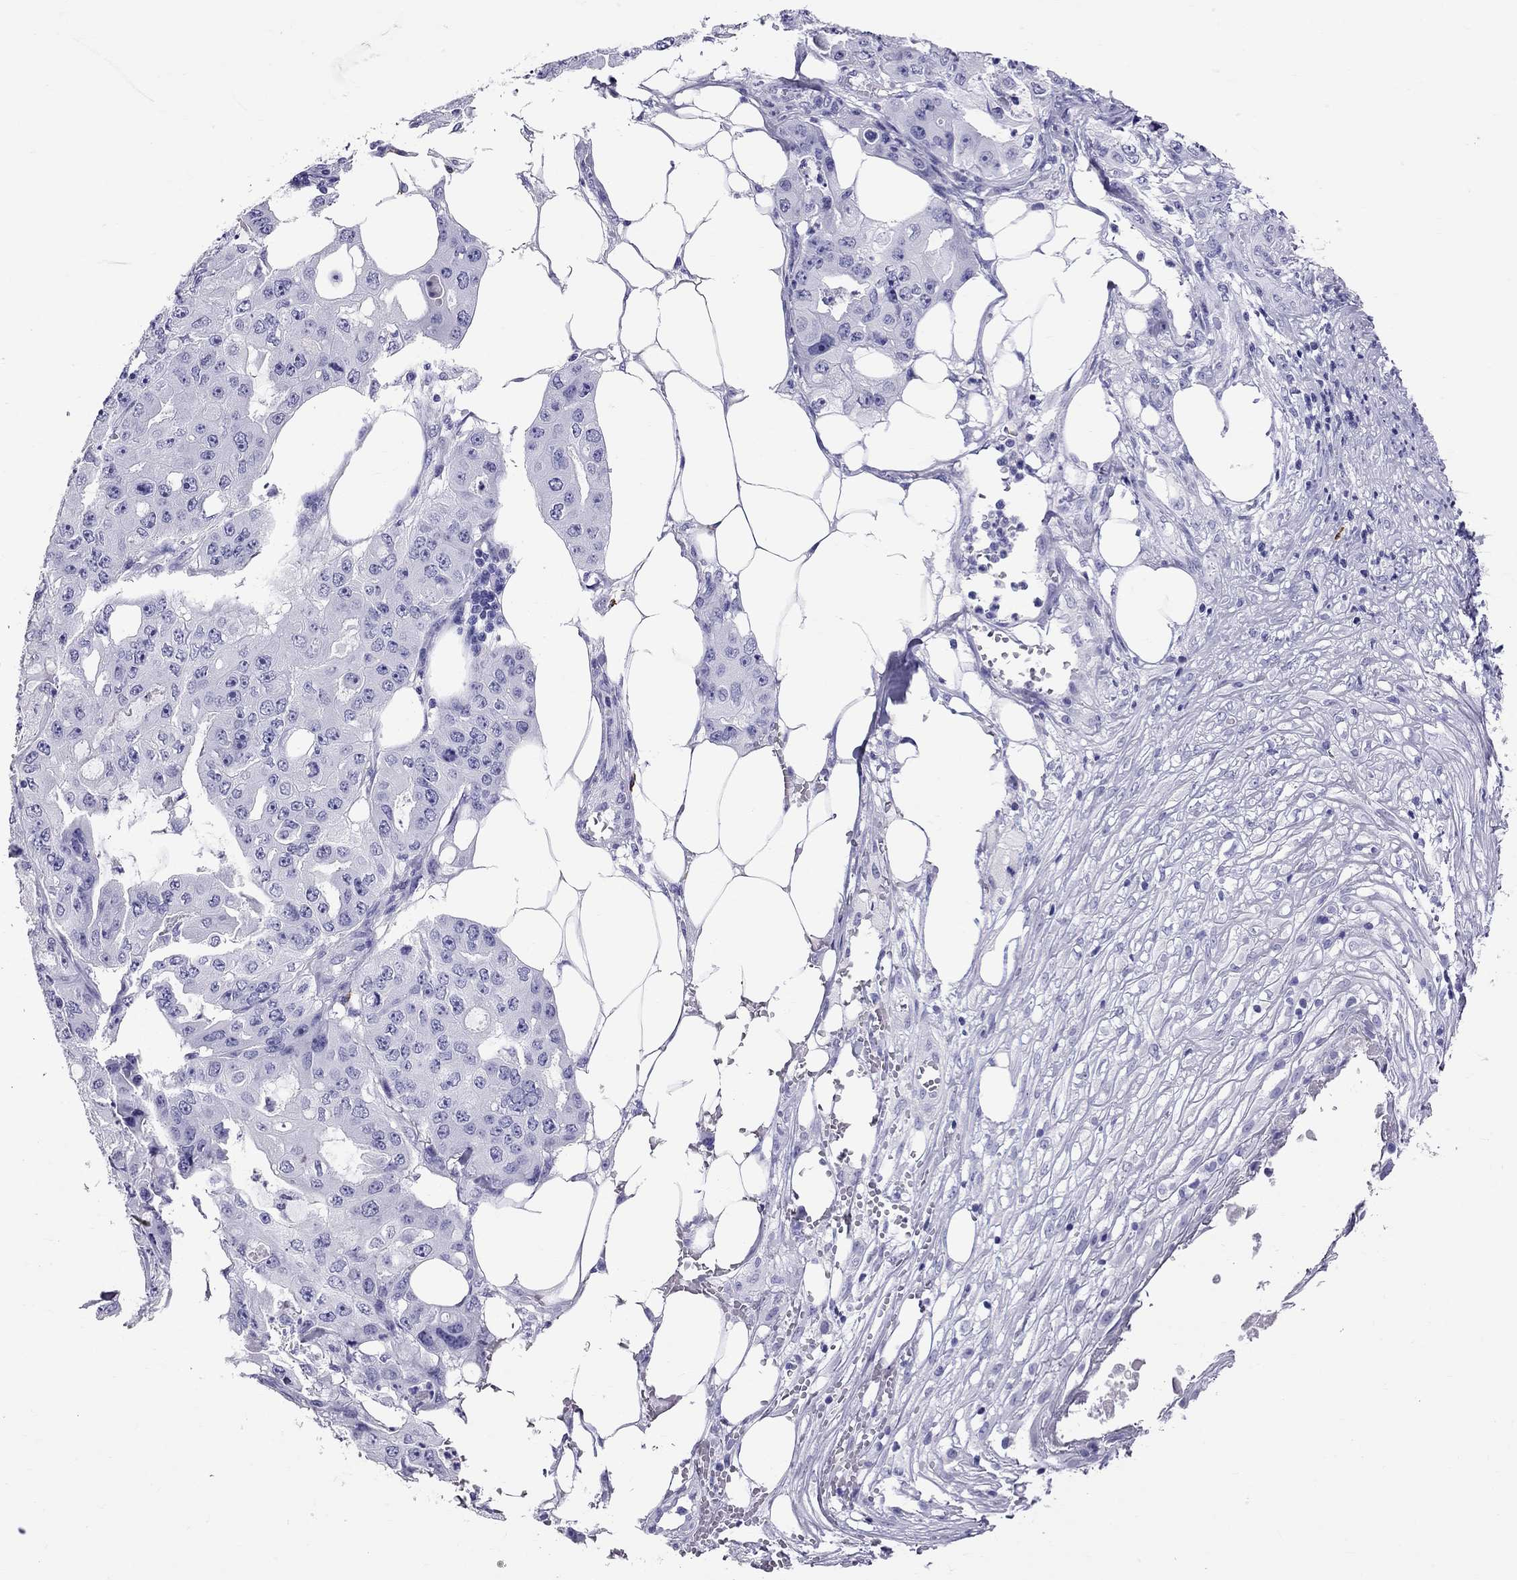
{"staining": {"intensity": "negative", "quantity": "none", "location": "none"}, "tissue": "ovarian cancer", "cell_type": "Tumor cells", "image_type": "cancer", "snomed": [{"axis": "morphology", "description": "Cystadenocarcinoma, serous, NOS"}, {"axis": "topography", "description": "Ovary"}], "caption": "Tumor cells show no significant expression in serous cystadenocarcinoma (ovarian).", "gene": "SCART1", "patient": {"sex": "female", "age": 56}}